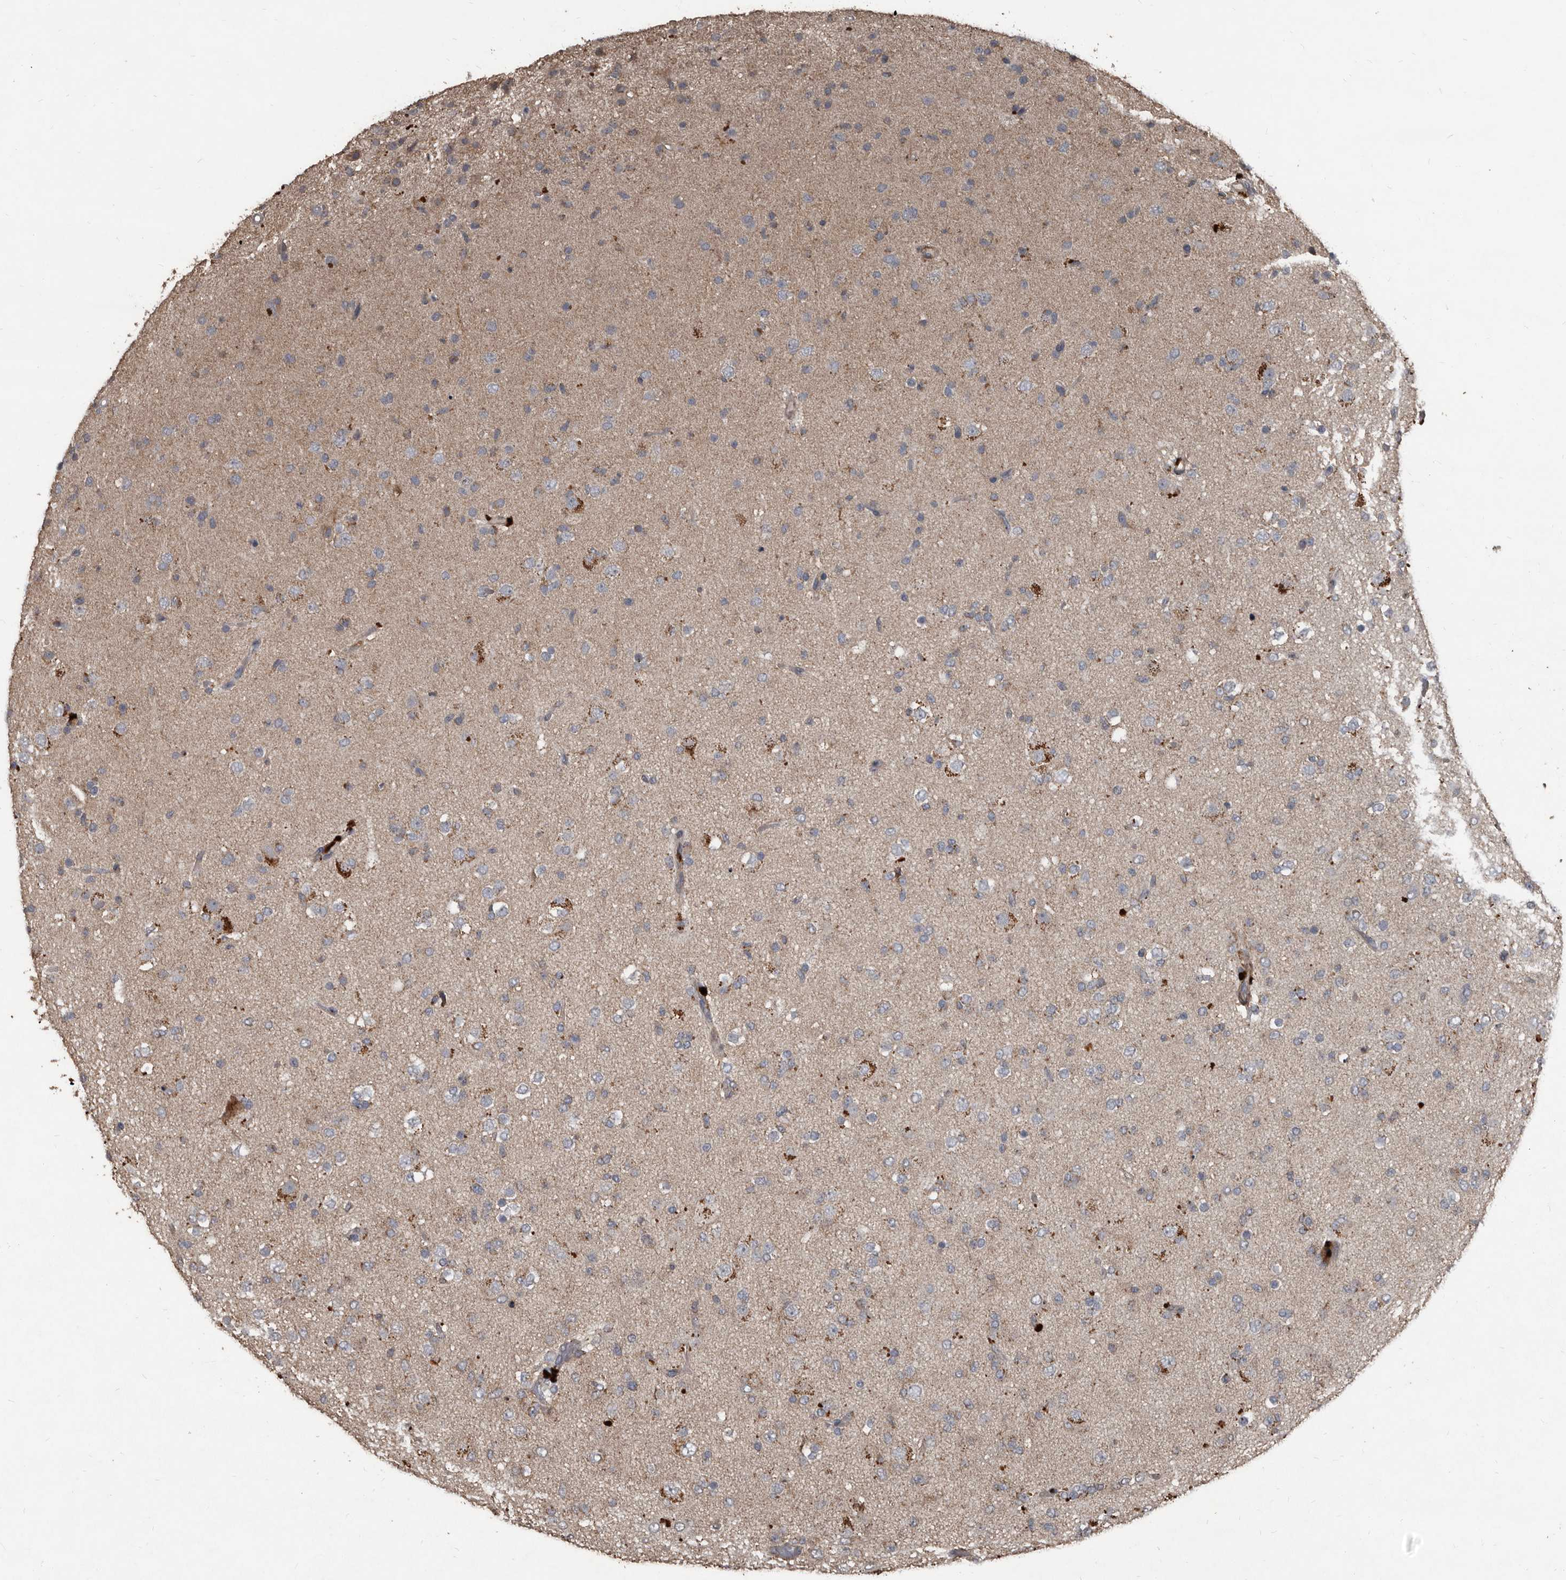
{"staining": {"intensity": "negative", "quantity": "none", "location": "none"}, "tissue": "glioma", "cell_type": "Tumor cells", "image_type": "cancer", "snomed": [{"axis": "morphology", "description": "Glioma, malignant, Low grade"}, {"axis": "topography", "description": "Brain"}], "caption": "Tumor cells show no significant positivity in glioma.", "gene": "GREB1", "patient": {"sex": "male", "age": 65}}